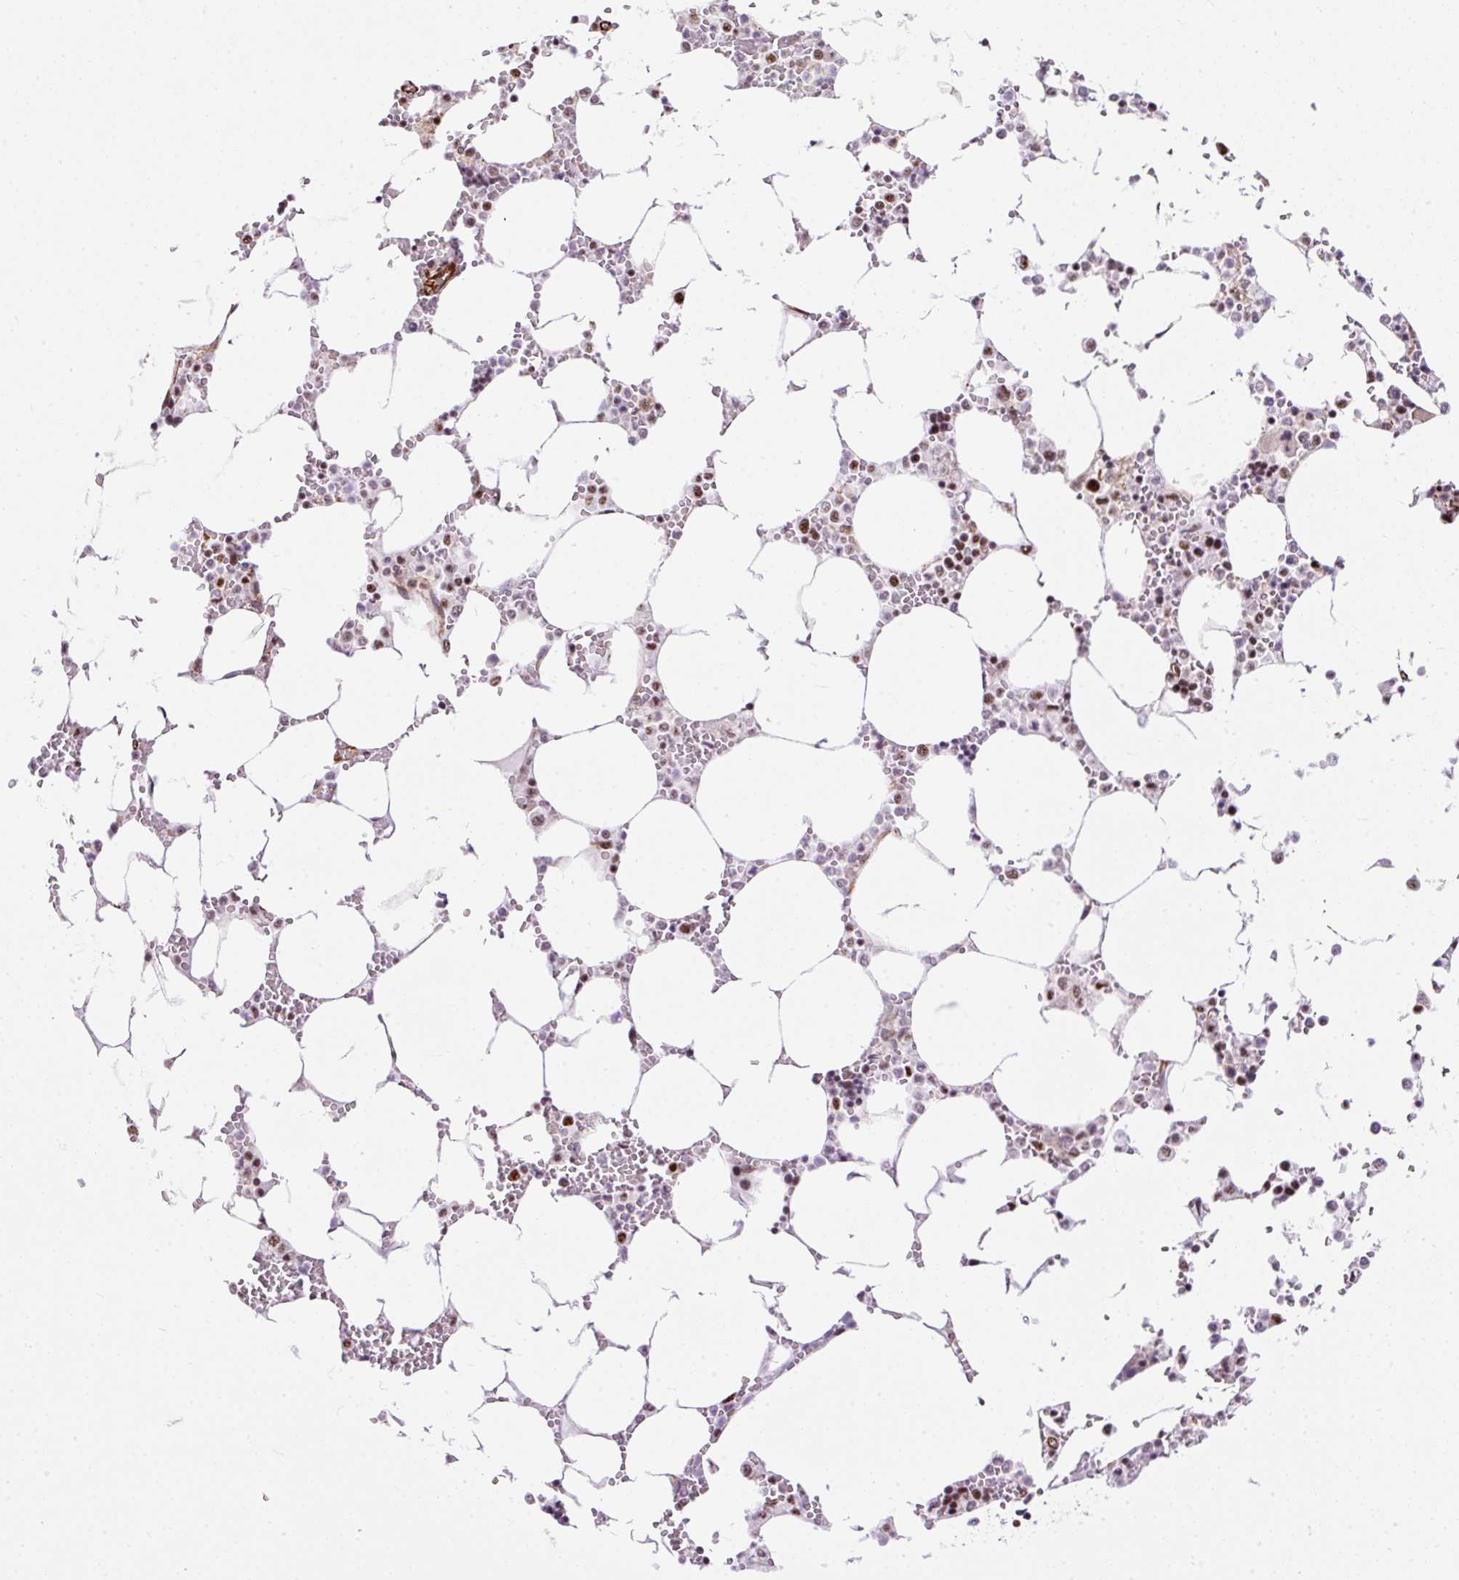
{"staining": {"intensity": "moderate", "quantity": ">75%", "location": "nuclear"}, "tissue": "bone marrow", "cell_type": "Hematopoietic cells", "image_type": "normal", "snomed": [{"axis": "morphology", "description": "Normal tissue, NOS"}, {"axis": "topography", "description": "Bone marrow"}], "caption": "Immunohistochemical staining of normal bone marrow displays moderate nuclear protein staining in about >75% of hematopoietic cells.", "gene": "FMC1", "patient": {"sex": "male", "age": 64}}